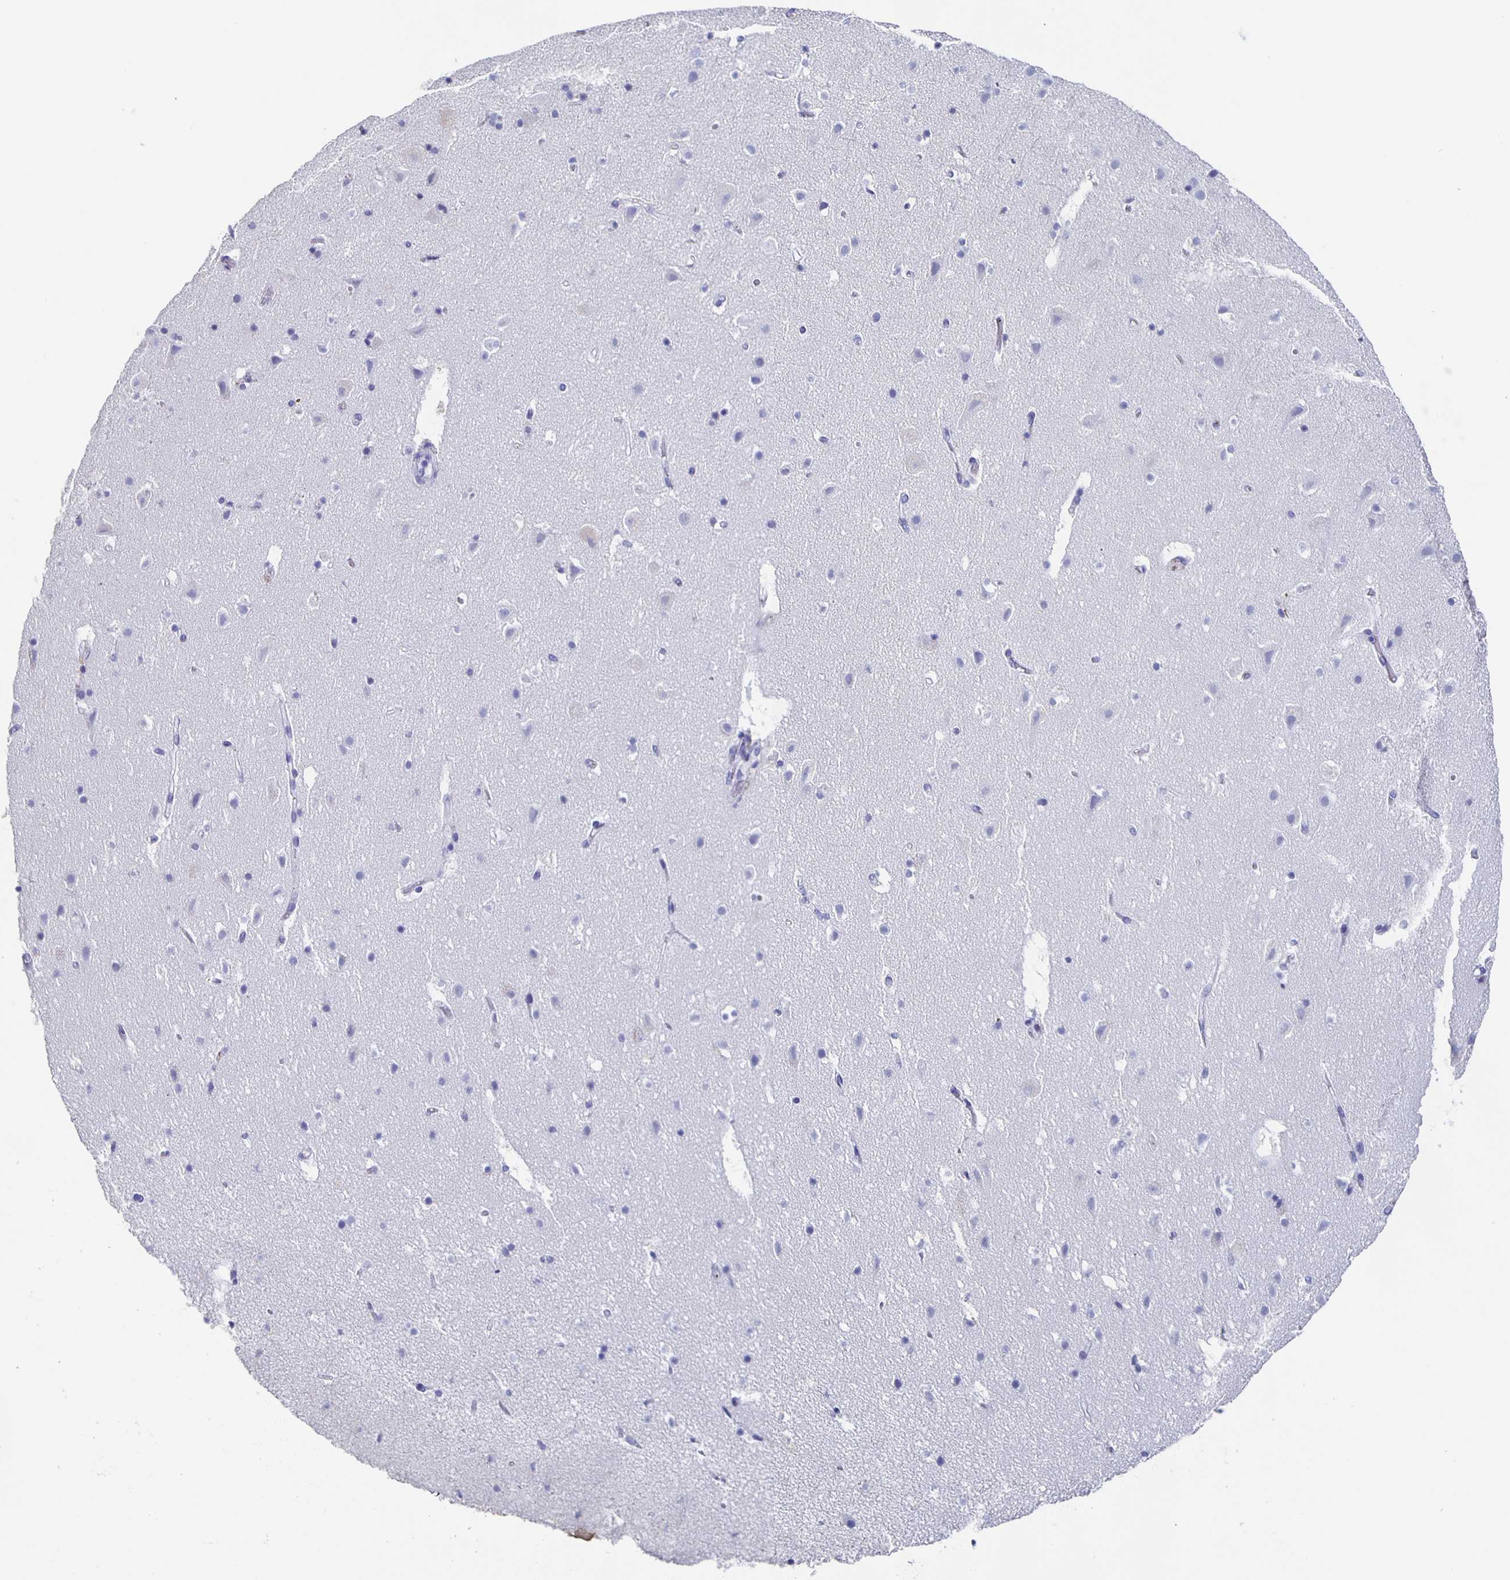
{"staining": {"intensity": "negative", "quantity": "none", "location": "none"}, "tissue": "cerebral cortex", "cell_type": "Endothelial cells", "image_type": "normal", "snomed": [{"axis": "morphology", "description": "Normal tissue, NOS"}, {"axis": "topography", "description": "Cerebral cortex"}], "caption": "This is a micrograph of immunohistochemistry staining of benign cerebral cortex, which shows no expression in endothelial cells. (DAB (3,3'-diaminobenzidine) IHC, high magnification).", "gene": "FGA", "patient": {"sex": "female", "age": 42}}